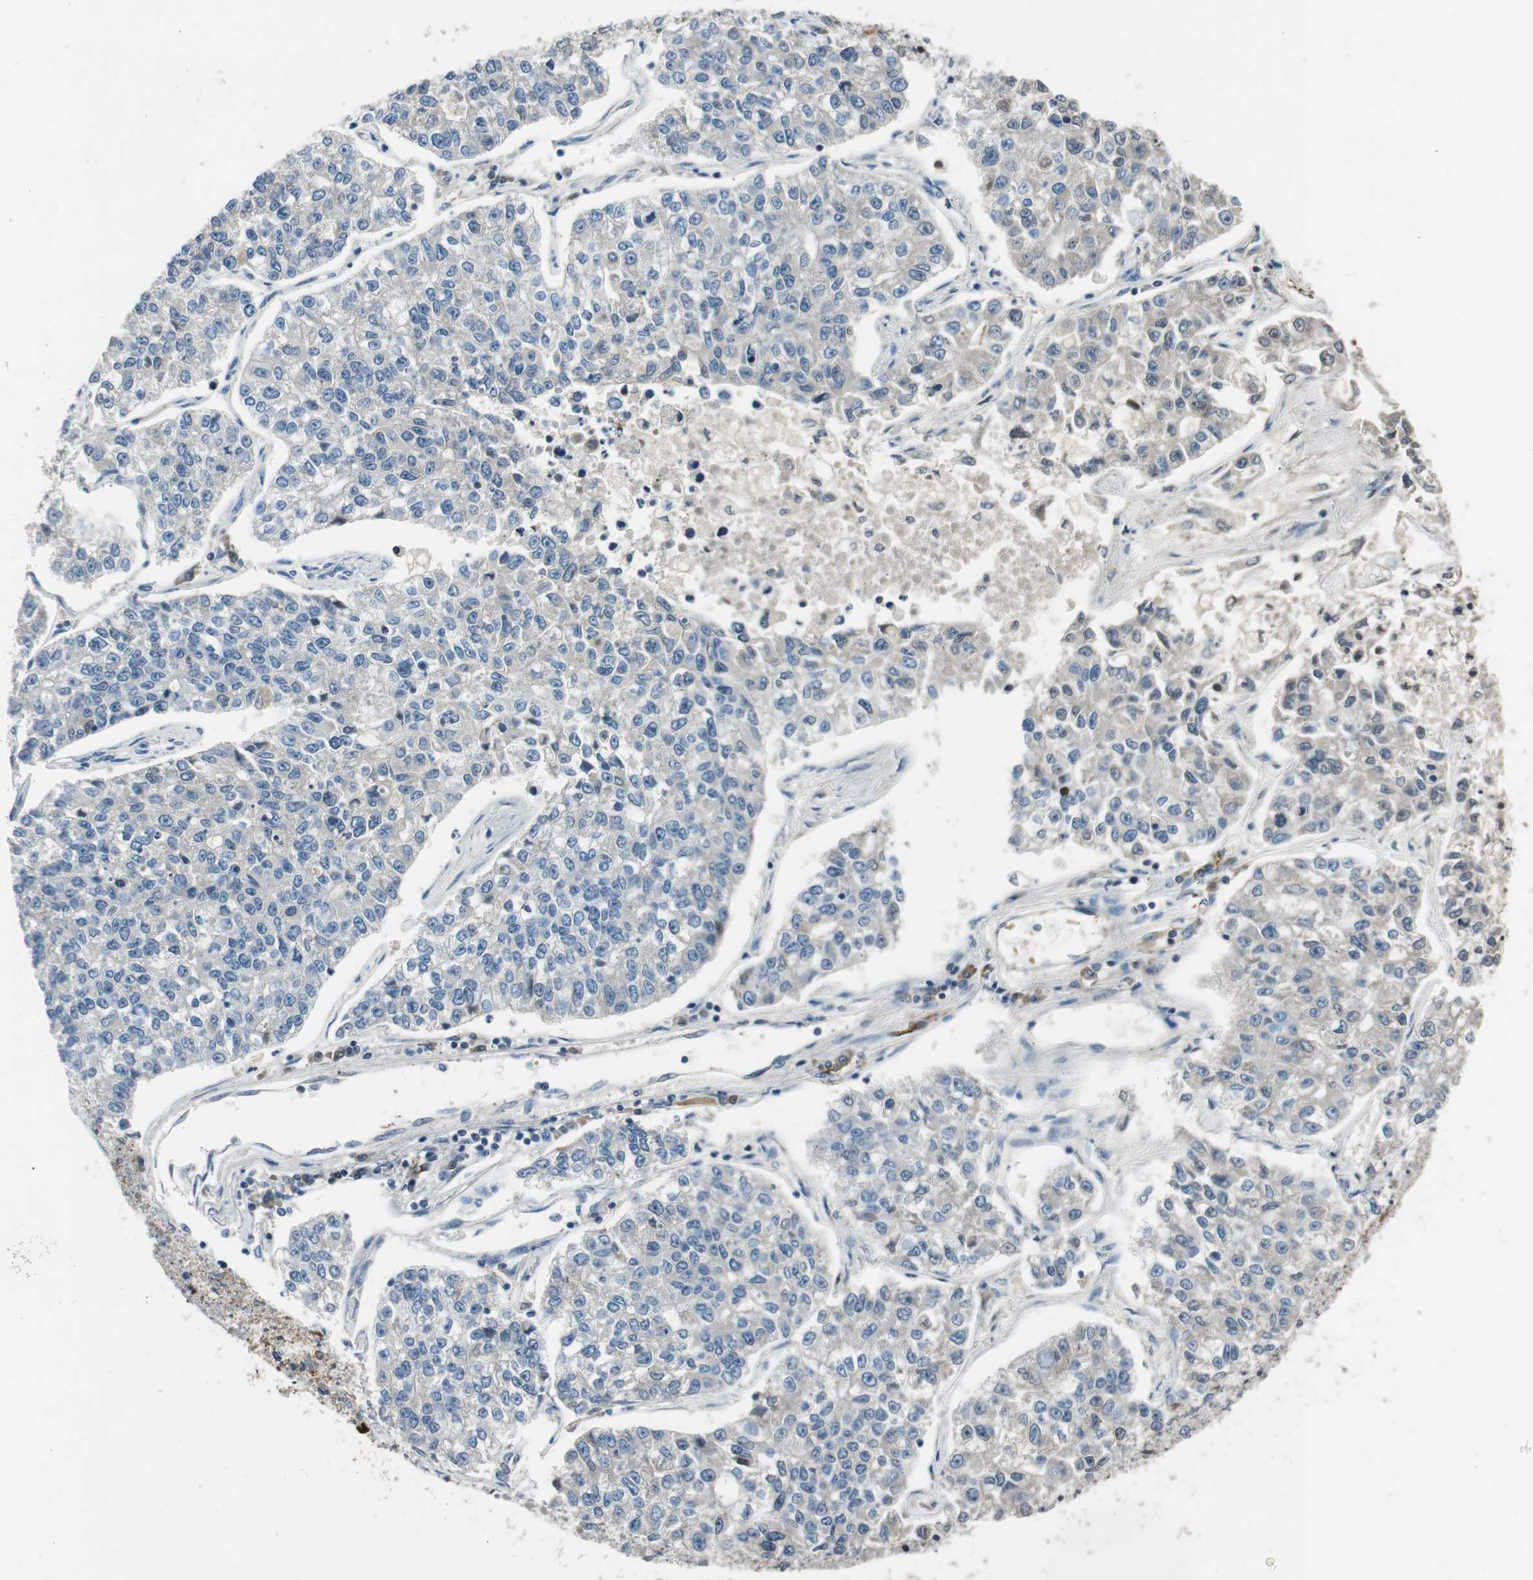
{"staining": {"intensity": "weak", "quantity": "25%-75%", "location": "cytoplasmic/membranous"}, "tissue": "lung cancer", "cell_type": "Tumor cells", "image_type": "cancer", "snomed": [{"axis": "morphology", "description": "Adenocarcinoma, NOS"}, {"axis": "topography", "description": "Lung"}], "caption": "Tumor cells demonstrate low levels of weak cytoplasmic/membranous staining in approximately 25%-75% of cells in lung cancer (adenocarcinoma). The staining was performed using DAB, with brown indicating positive protein expression. Nuclei are stained blue with hematoxylin.", "gene": "PDPN", "patient": {"sex": "male", "age": 49}}